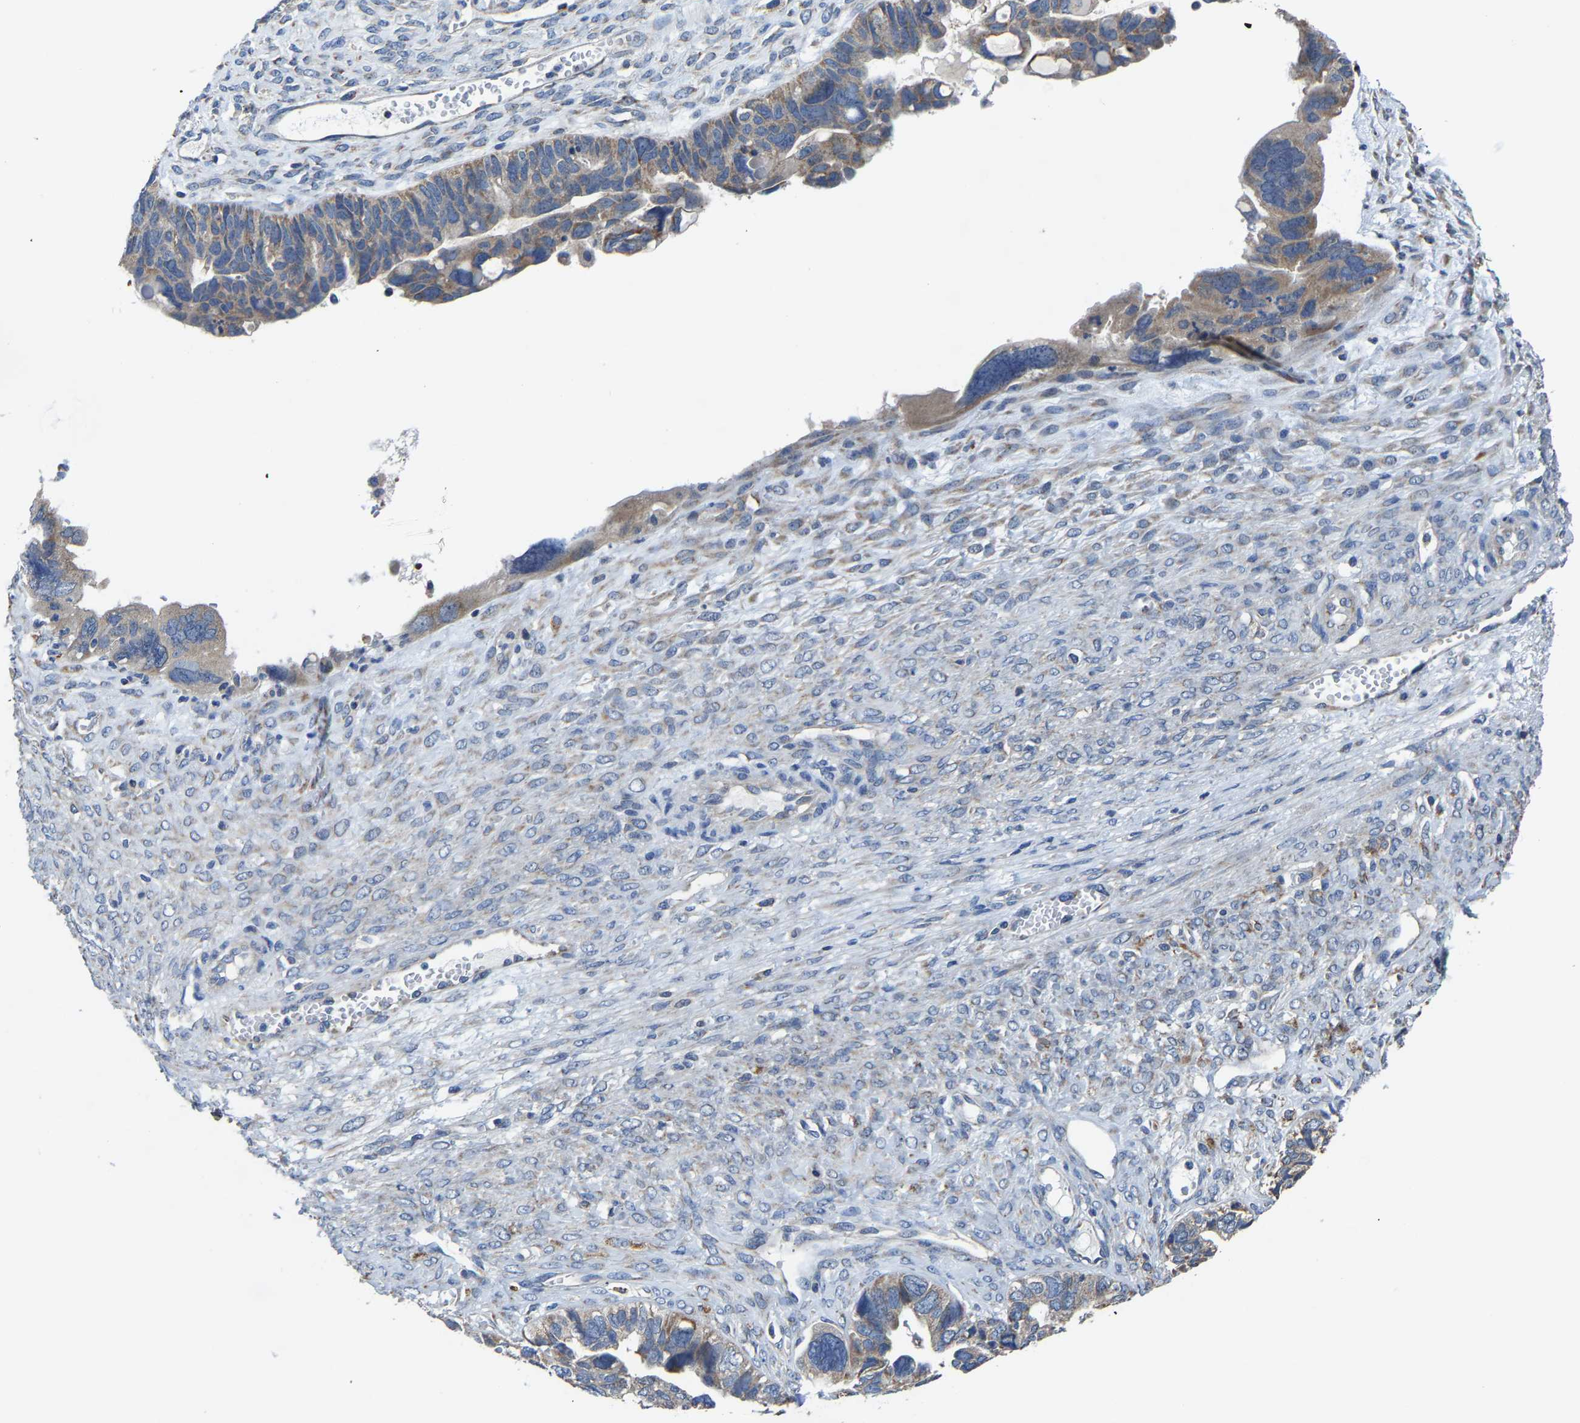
{"staining": {"intensity": "weak", "quantity": ">75%", "location": "cytoplasmic/membranous"}, "tissue": "ovarian cancer", "cell_type": "Tumor cells", "image_type": "cancer", "snomed": [{"axis": "morphology", "description": "Cystadenocarcinoma, serous, NOS"}, {"axis": "topography", "description": "Ovary"}], "caption": "Serous cystadenocarcinoma (ovarian) stained for a protein displays weak cytoplasmic/membranous positivity in tumor cells.", "gene": "AGK", "patient": {"sex": "female", "age": 79}}